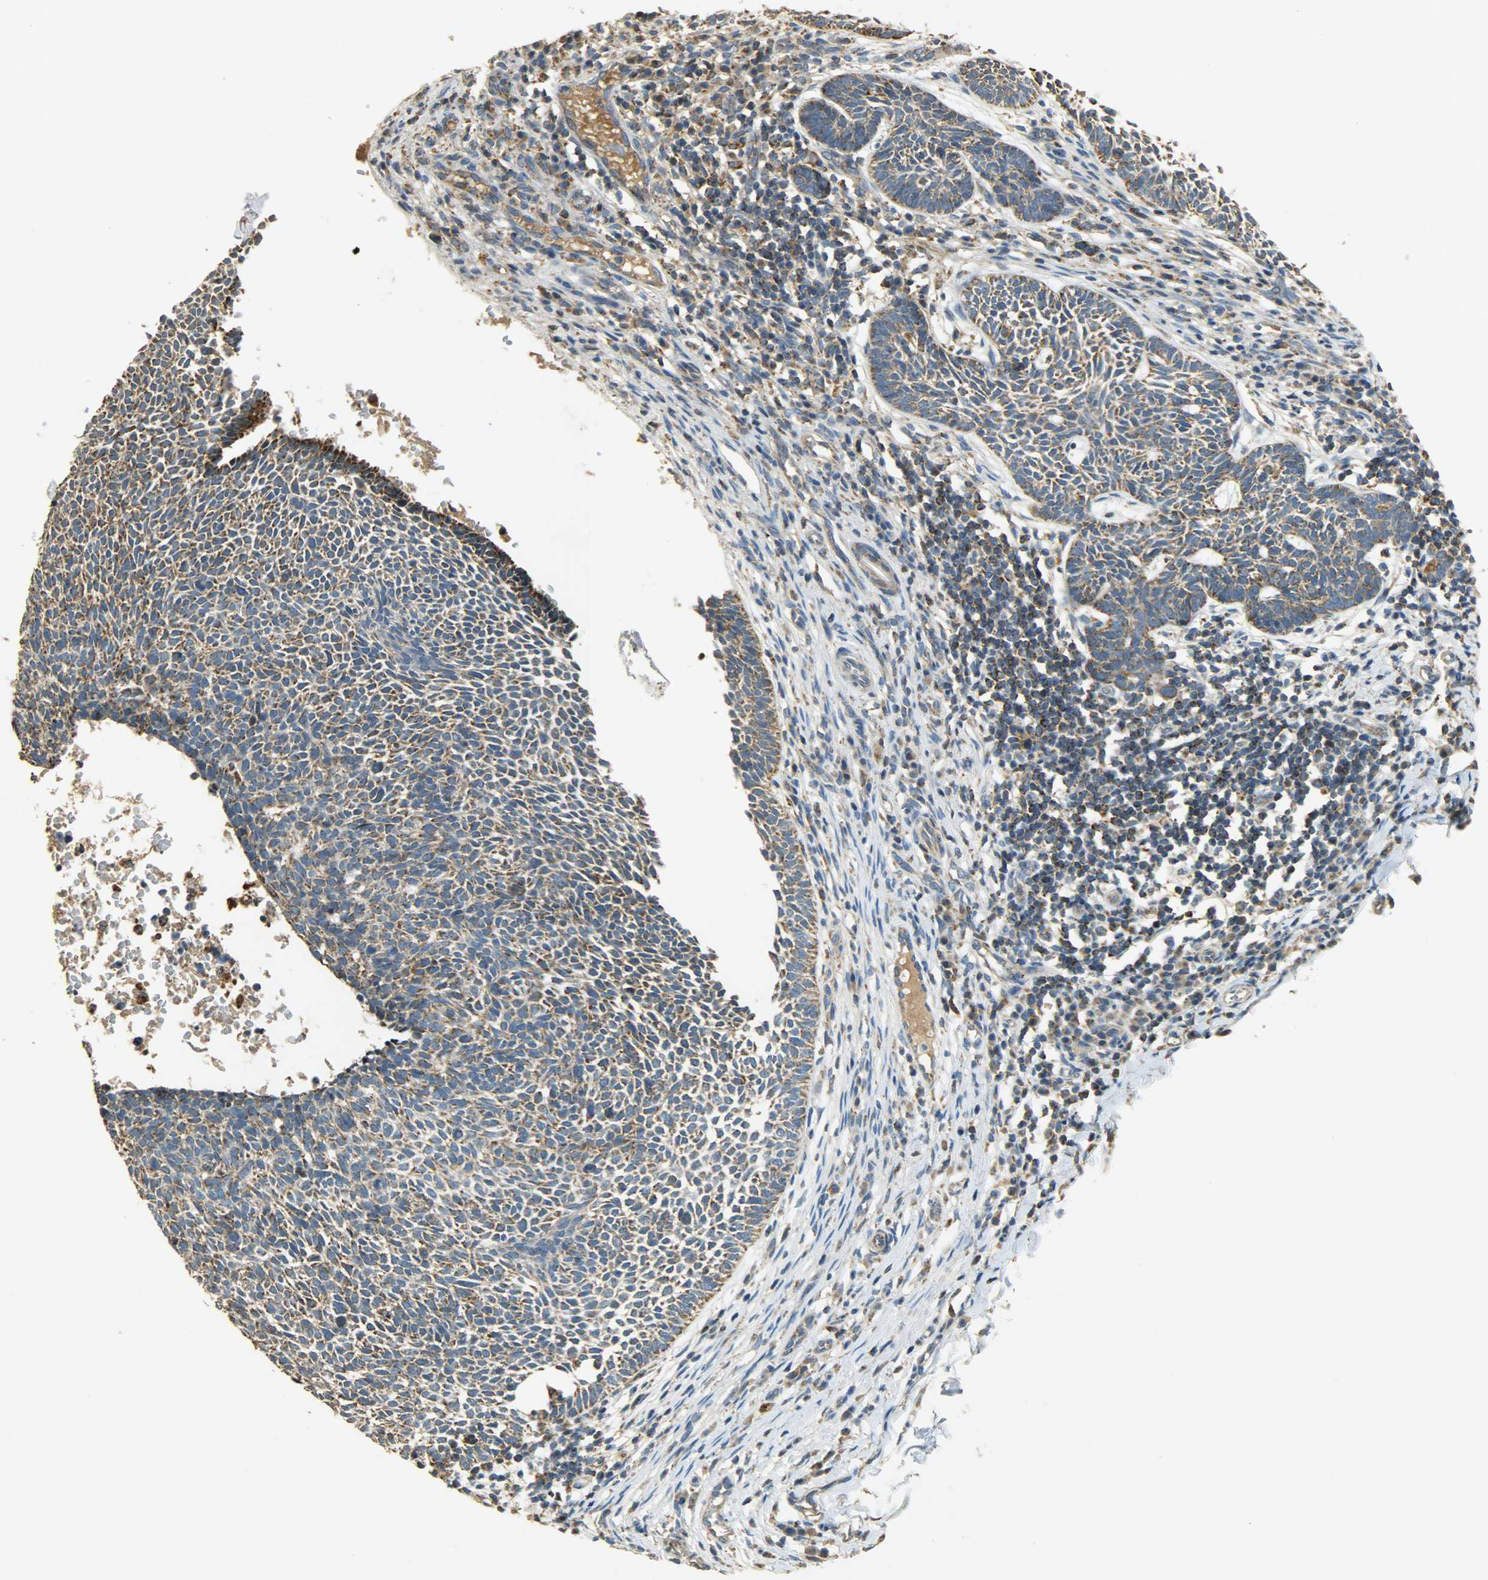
{"staining": {"intensity": "weak", "quantity": ">75%", "location": "cytoplasmic/membranous"}, "tissue": "skin cancer", "cell_type": "Tumor cells", "image_type": "cancer", "snomed": [{"axis": "morphology", "description": "Normal tissue, NOS"}, {"axis": "morphology", "description": "Basal cell carcinoma"}, {"axis": "topography", "description": "Skin"}], "caption": "Protein staining by immunohistochemistry displays weak cytoplasmic/membranous staining in about >75% of tumor cells in basal cell carcinoma (skin). (brown staining indicates protein expression, while blue staining denotes nuclei).", "gene": "HDHD5", "patient": {"sex": "male", "age": 87}}